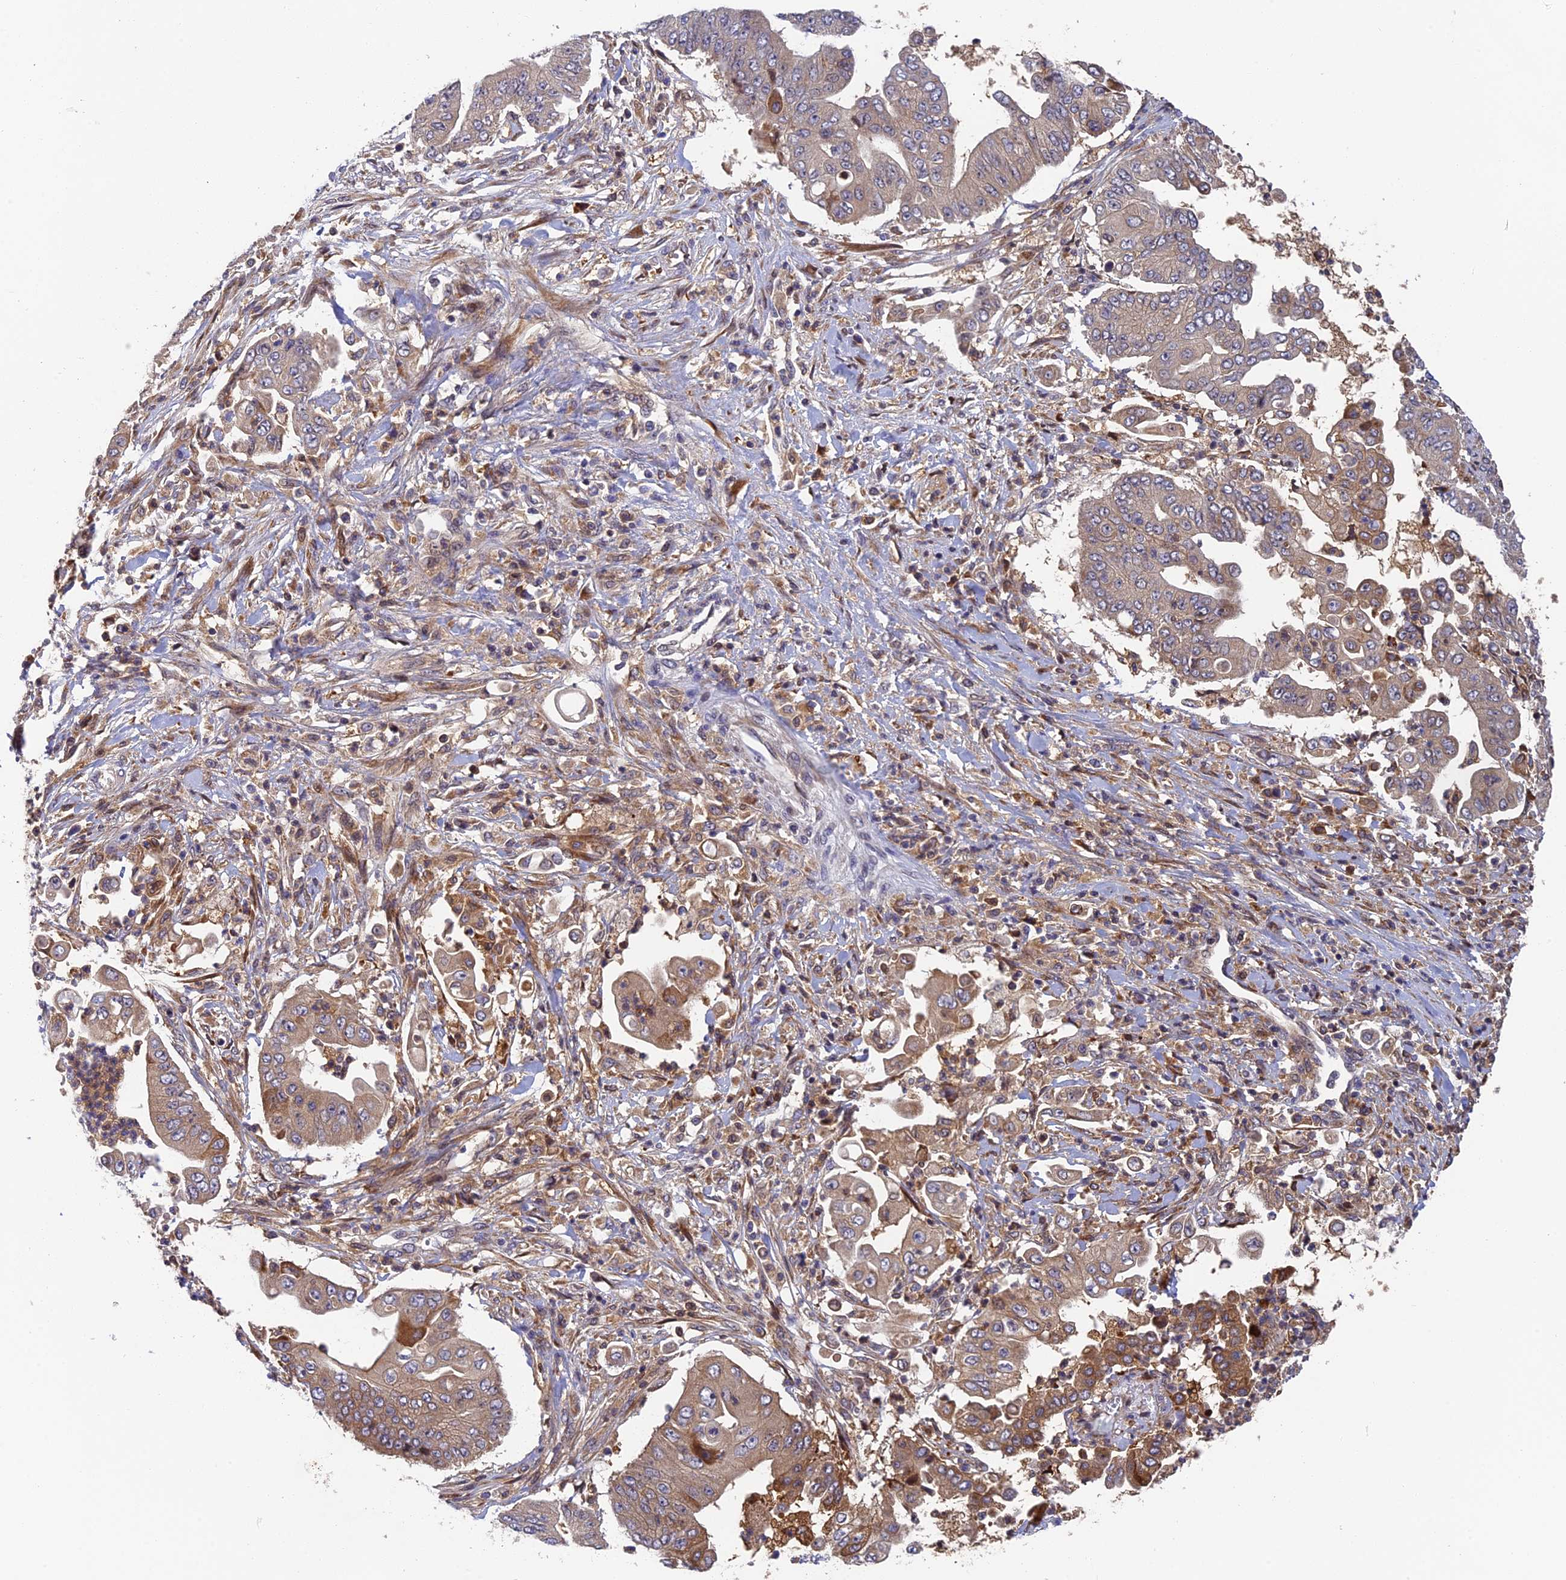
{"staining": {"intensity": "moderate", "quantity": "<25%", "location": "cytoplasmic/membranous"}, "tissue": "pancreatic cancer", "cell_type": "Tumor cells", "image_type": "cancer", "snomed": [{"axis": "morphology", "description": "Adenocarcinoma, NOS"}, {"axis": "topography", "description": "Pancreas"}], "caption": "This histopathology image reveals immunohistochemistry staining of human pancreatic cancer (adenocarcinoma), with low moderate cytoplasmic/membranous expression in approximately <25% of tumor cells.", "gene": "IPO5", "patient": {"sex": "female", "age": 77}}